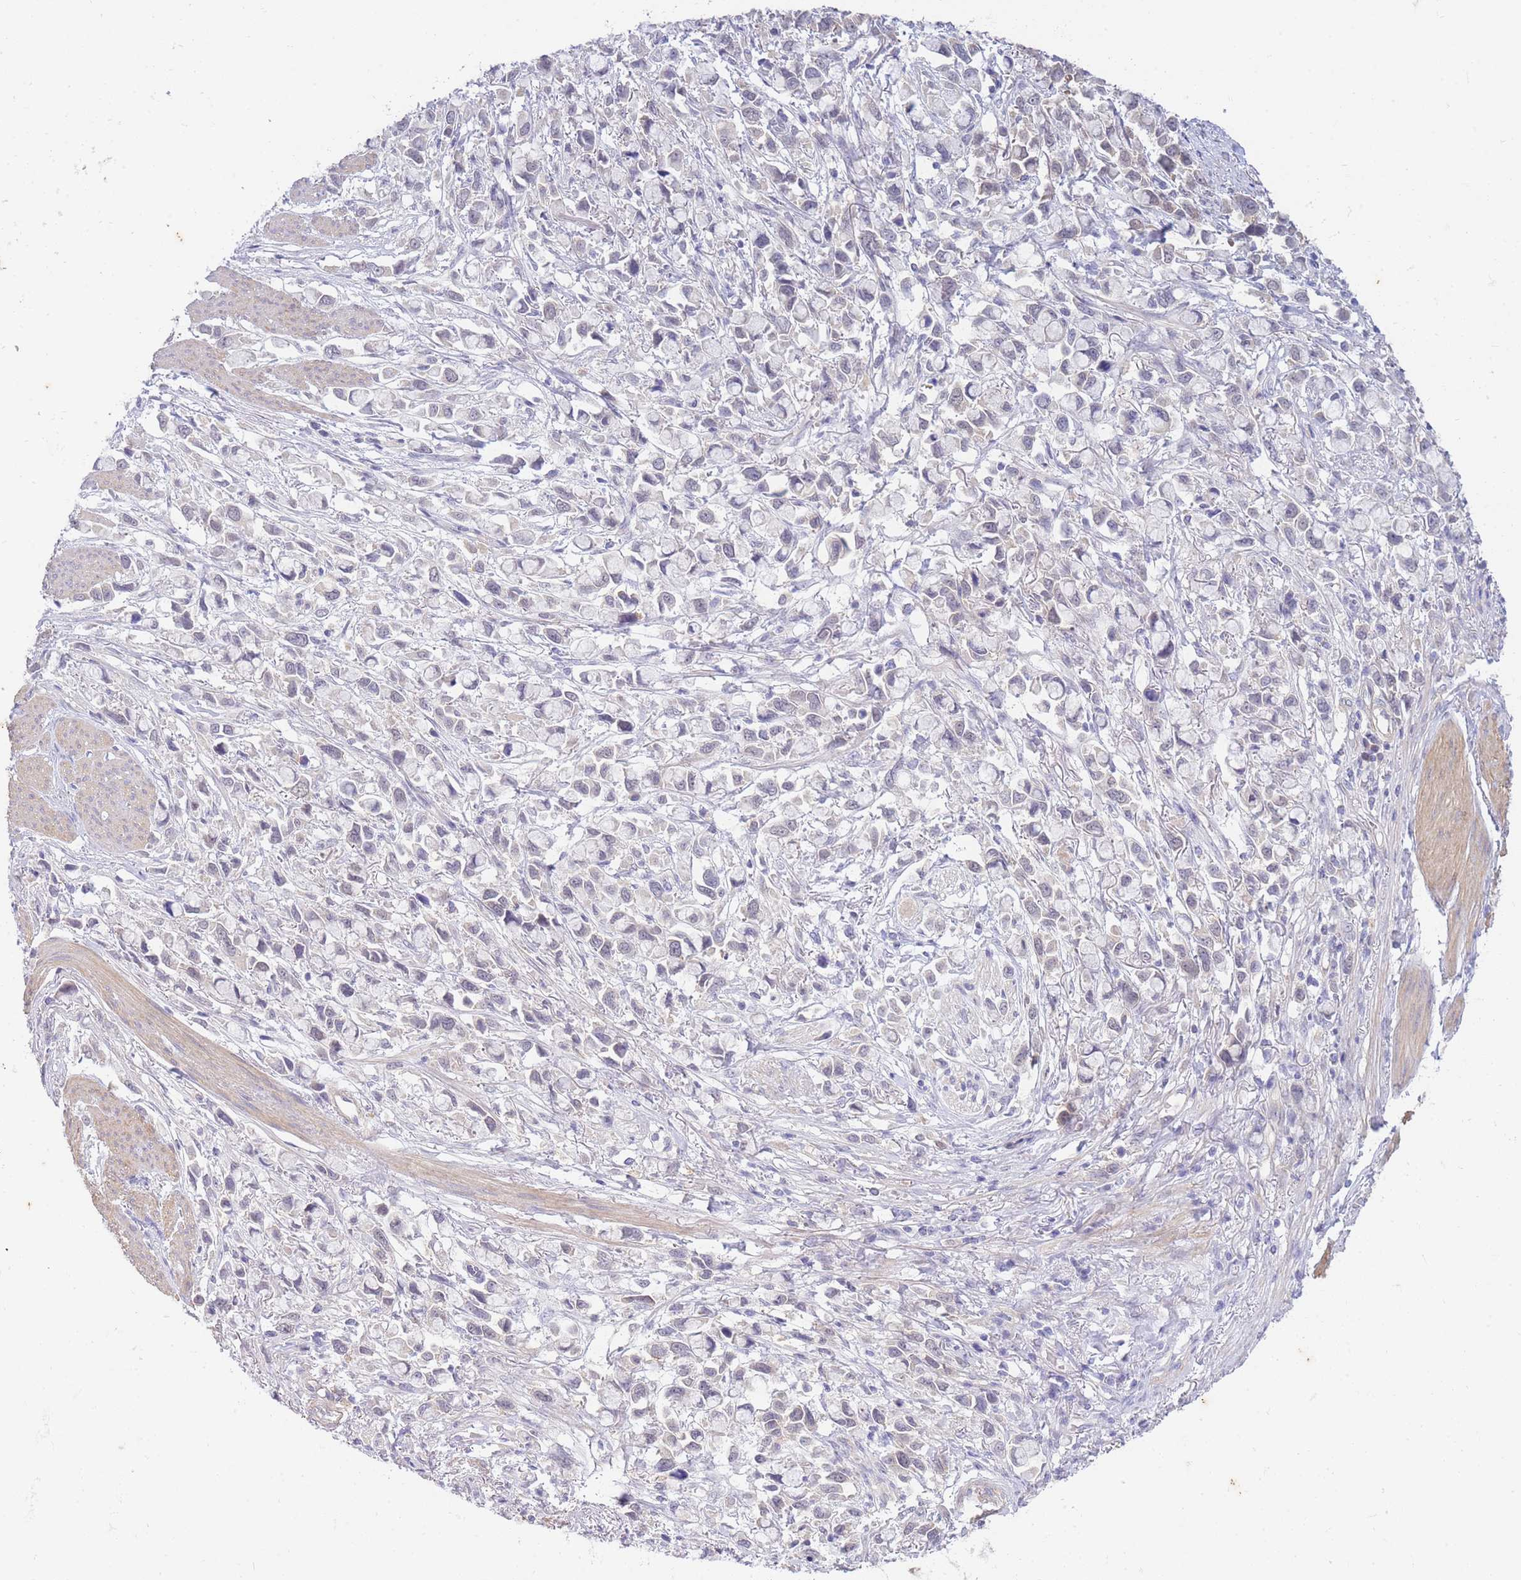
{"staining": {"intensity": "weak", "quantity": "<25%", "location": "cytoplasmic/membranous"}, "tissue": "stomach cancer", "cell_type": "Tumor cells", "image_type": "cancer", "snomed": [{"axis": "morphology", "description": "Adenocarcinoma, NOS"}, {"axis": "topography", "description": "Stomach"}], "caption": "Immunohistochemistry of stomach adenocarcinoma shows no positivity in tumor cells. (IHC, brightfield microscopy, high magnification).", "gene": "SUGT1", "patient": {"sex": "female", "age": 81}}